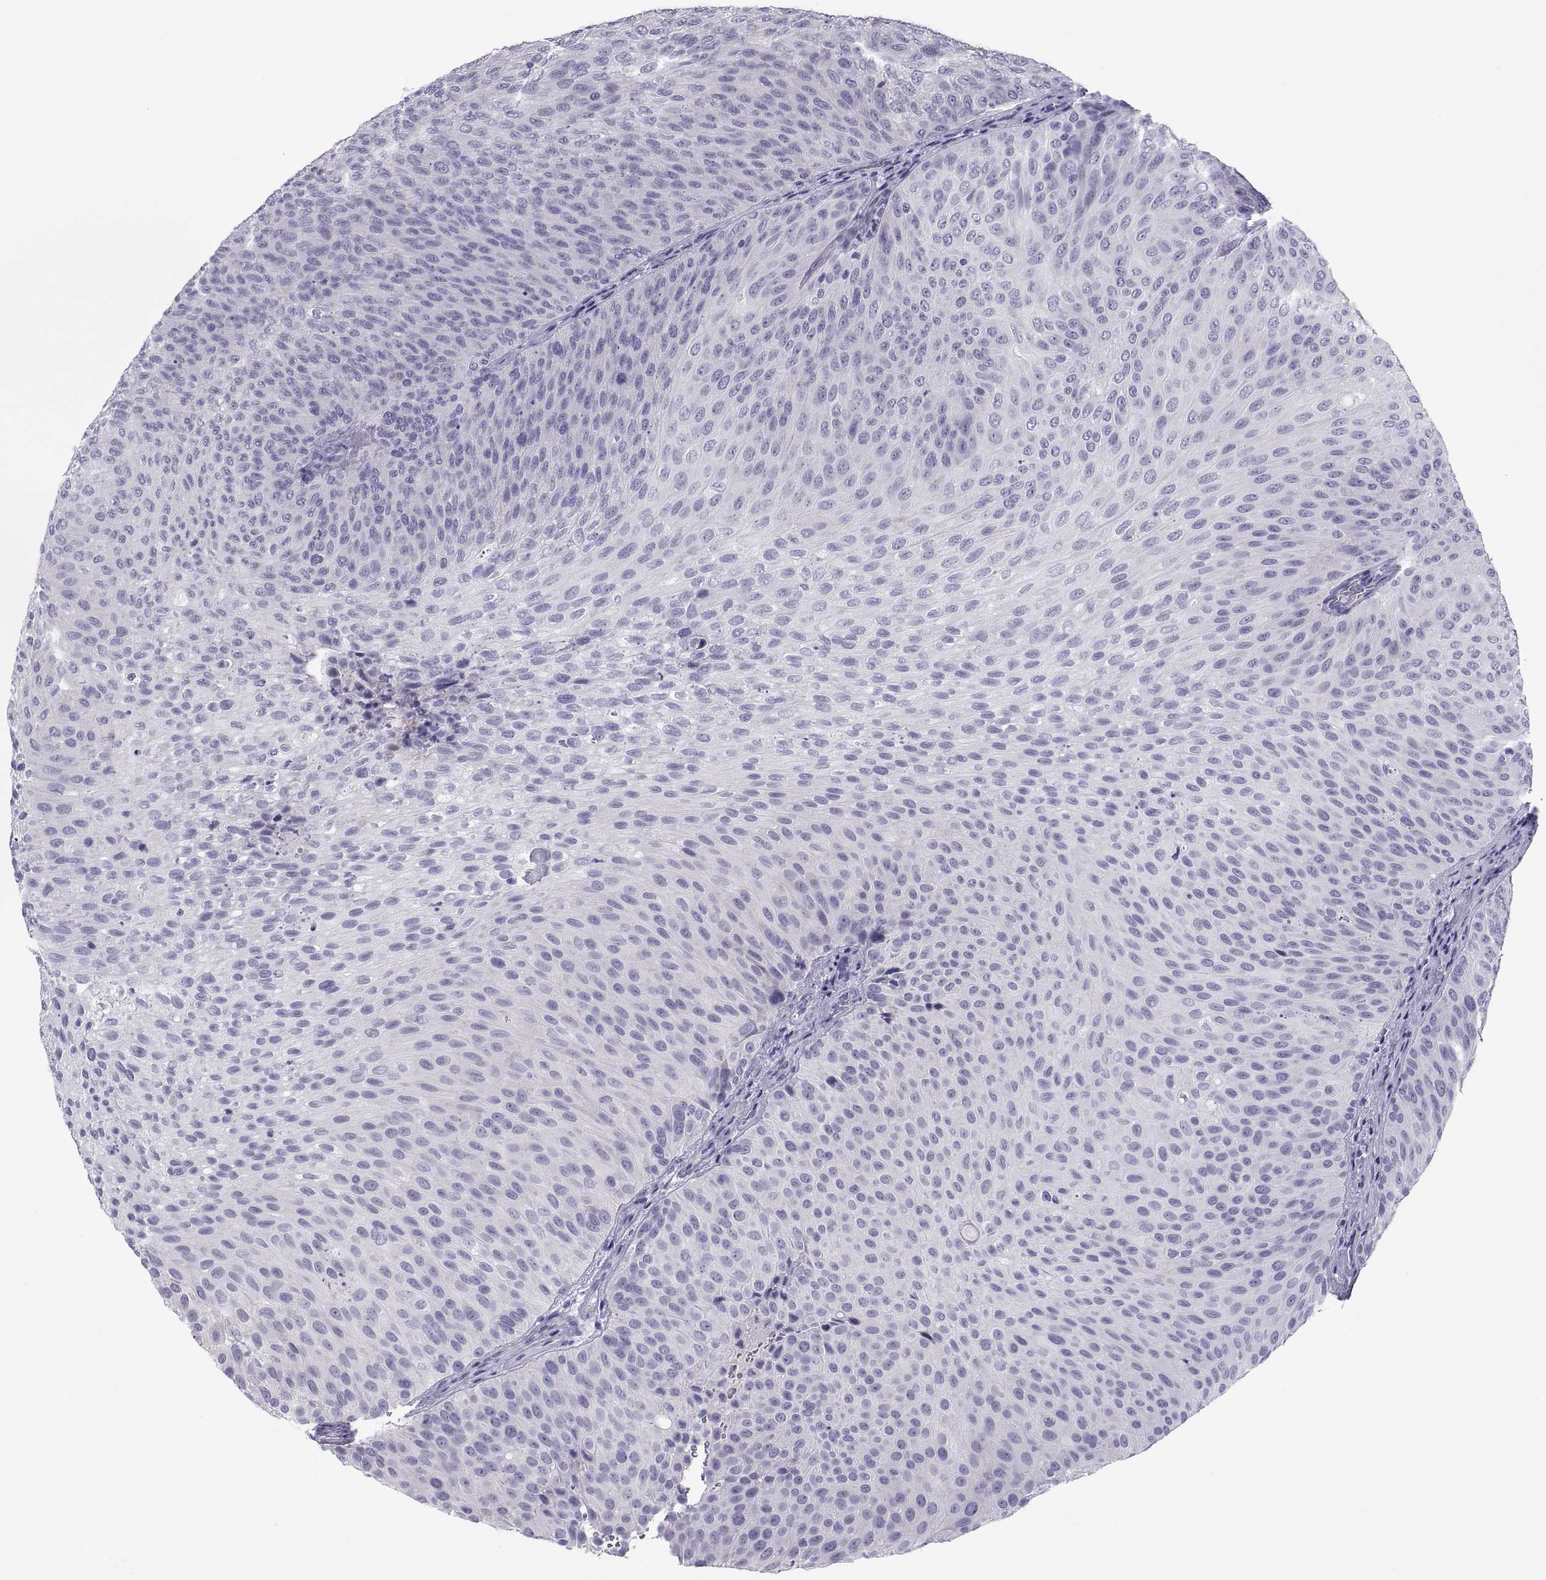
{"staining": {"intensity": "negative", "quantity": "none", "location": "none"}, "tissue": "urothelial cancer", "cell_type": "Tumor cells", "image_type": "cancer", "snomed": [{"axis": "morphology", "description": "Urothelial carcinoma, Low grade"}, {"axis": "topography", "description": "Urinary bladder"}], "caption": "DAB (3,3'-diaminobenzidine) immunohistochemical staining of urothelial cancer exhibits no significant positivity in tumor cells.", "gene": "RNASE12", "patient": {"sex": "male", "age": 78}}